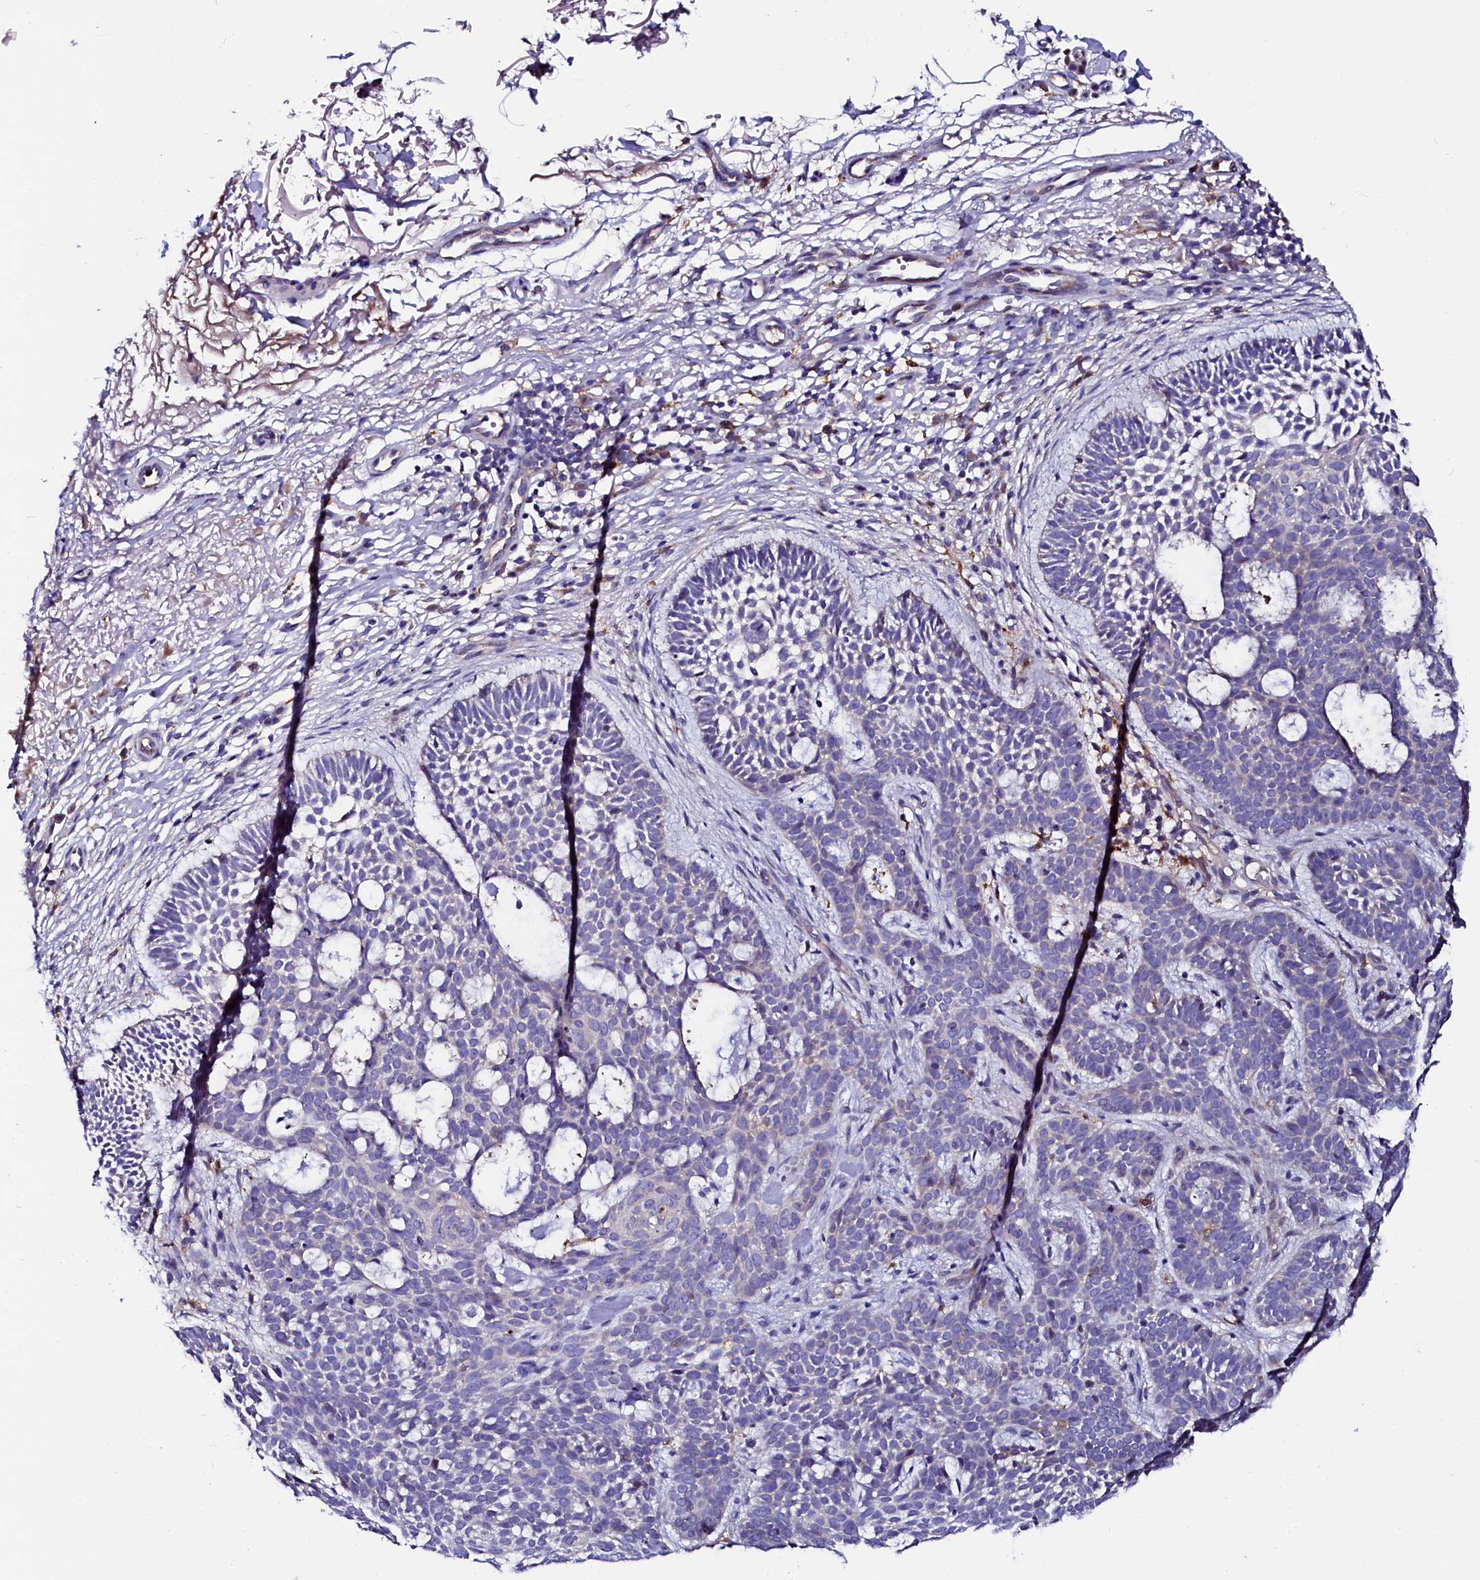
{"staining": {"intensity": "negative", "quantity": "none", "location": "none"}, "tissue": "skin cancer", "cell_type": "Tumor cells", "image_type": "cancer", "snomed": [{"axis": "morphology", "description": "Basal cell carcinoma"}, {"axis": "topography", "description": "Skin"}], "caption": "Protein analysis of skin cancer displays no significant positivity in tumor cells.", "gene": "OTOL1", "patient": {"sex": "male", "age": 85}}